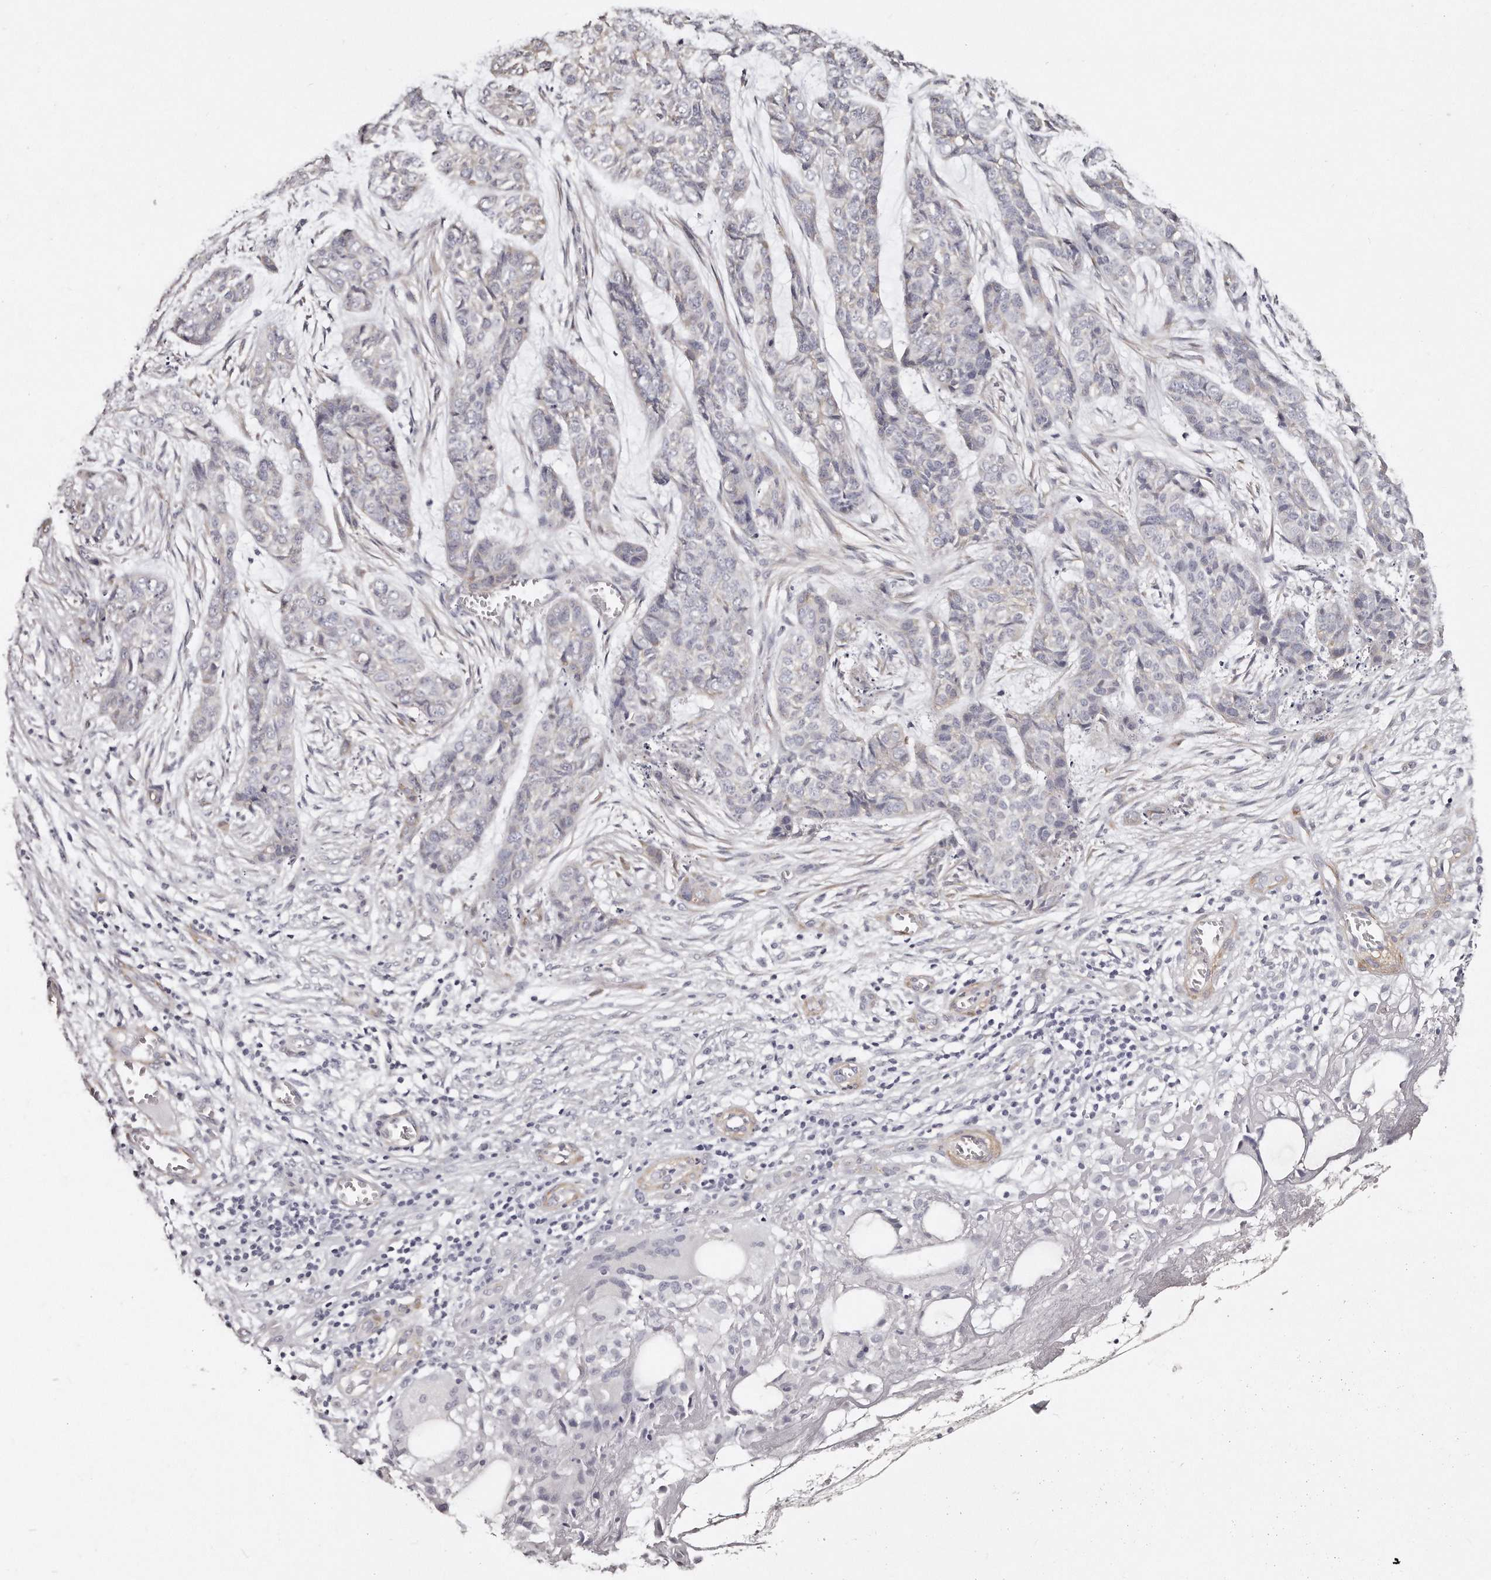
{"staining": {"intensity": "negative", "quantity": "none", "location": "none"}, "tissue": "skin cancer", "cell_type": "Tumor cells", "image_type": "cancer", "snomed": [{"axis": "morphology", "description": "Basal cell carcinoma"}, {"axis": "topography", "description": "Skin"}], "caption": "This is an immunohistochemistry image of skin cancer (basal cell carcinoma). There is no expression in tumor cells.", "gene": "LMOD1", "patient": {"sex": "female", "age": 64}}